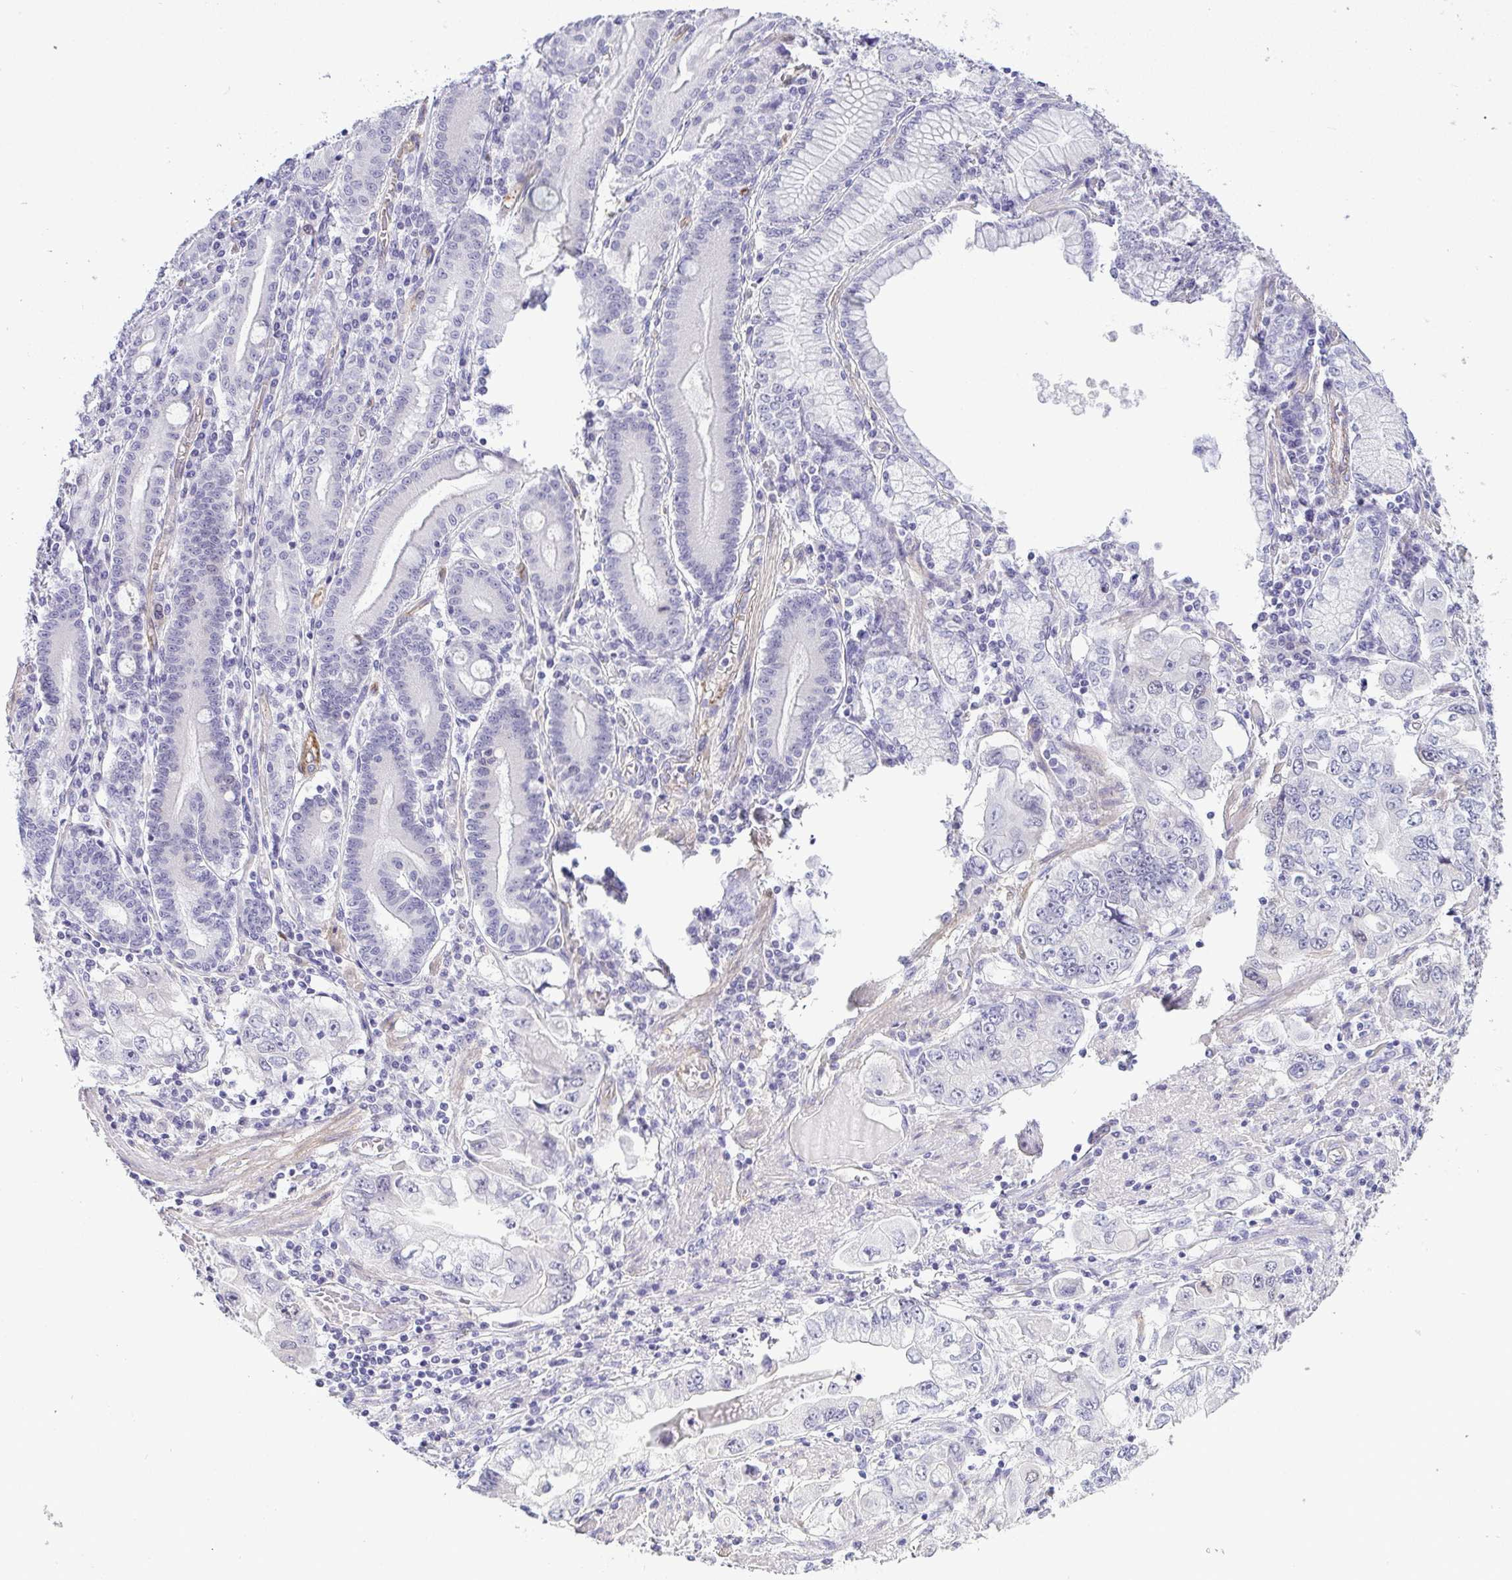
{"staining": {"intensity": "negative", "quantity": "none", "location": "none"}, "tissue": "stomach cancer", "cell_type": "Tumor cells", "image_type": "cancer", "snomed": [{"axis": "morphology", "description": "Adenocarcinoma, NOS"}, {"axis": "topography", "description": "Stomach, lower"}], "caption": "Immunohistochemical staining of human stomach adenocarcinoma demonstrates no significant positivity in tumor cells. (DAB immunohistochemistry with hematoxylin counter stain).", "gene": "UBE2S", "patient": {"sex": "female", "age": 93}}